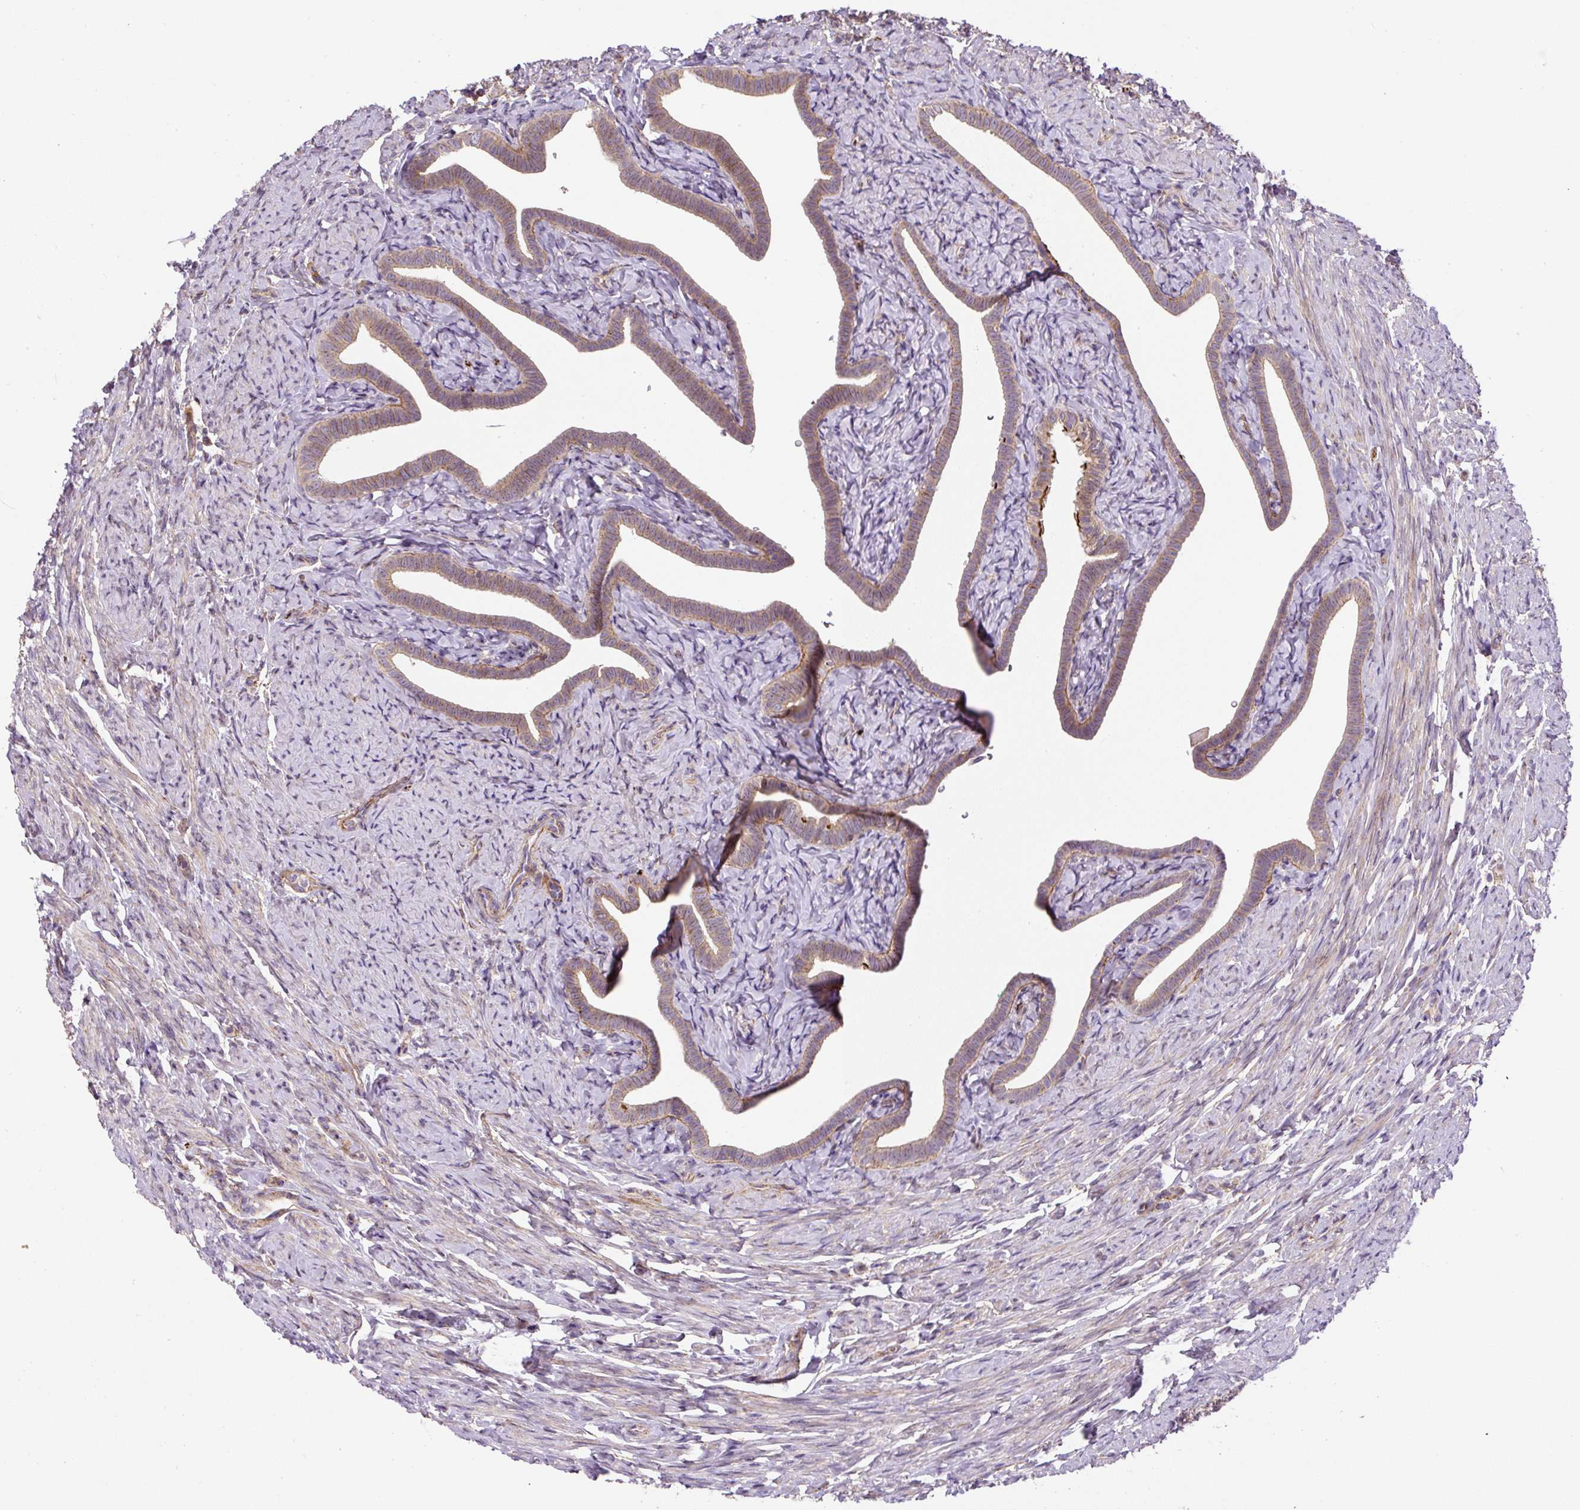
{"staining": {"intensity": "strong", "quantity": "25%-75%", "location": "cytoplasmic/membranous"}, "tissue": "fallopian tube", "cell_type": "Glandular cells", "image_type": "normal", "snomed": [{"axis": "morphology", "description": "Normal tissue, NOS"}, {"axis": "topography", "description": "Fallopian tube"}], "caption": "The micrograph exhibits staining of normal fallopian tube, revealing strong cytoplasmic/membranous protein positivity (brown color) within glandular cells. The staining was performed using DAB (3,3'-diaminobenzidine) to visualize the protein expression in brown, while the nuclei were stained in blue with hematoxylin (Magnification: 20x).", "gene": "RNF170", "patient": {"sex": "female", "age": 69}}